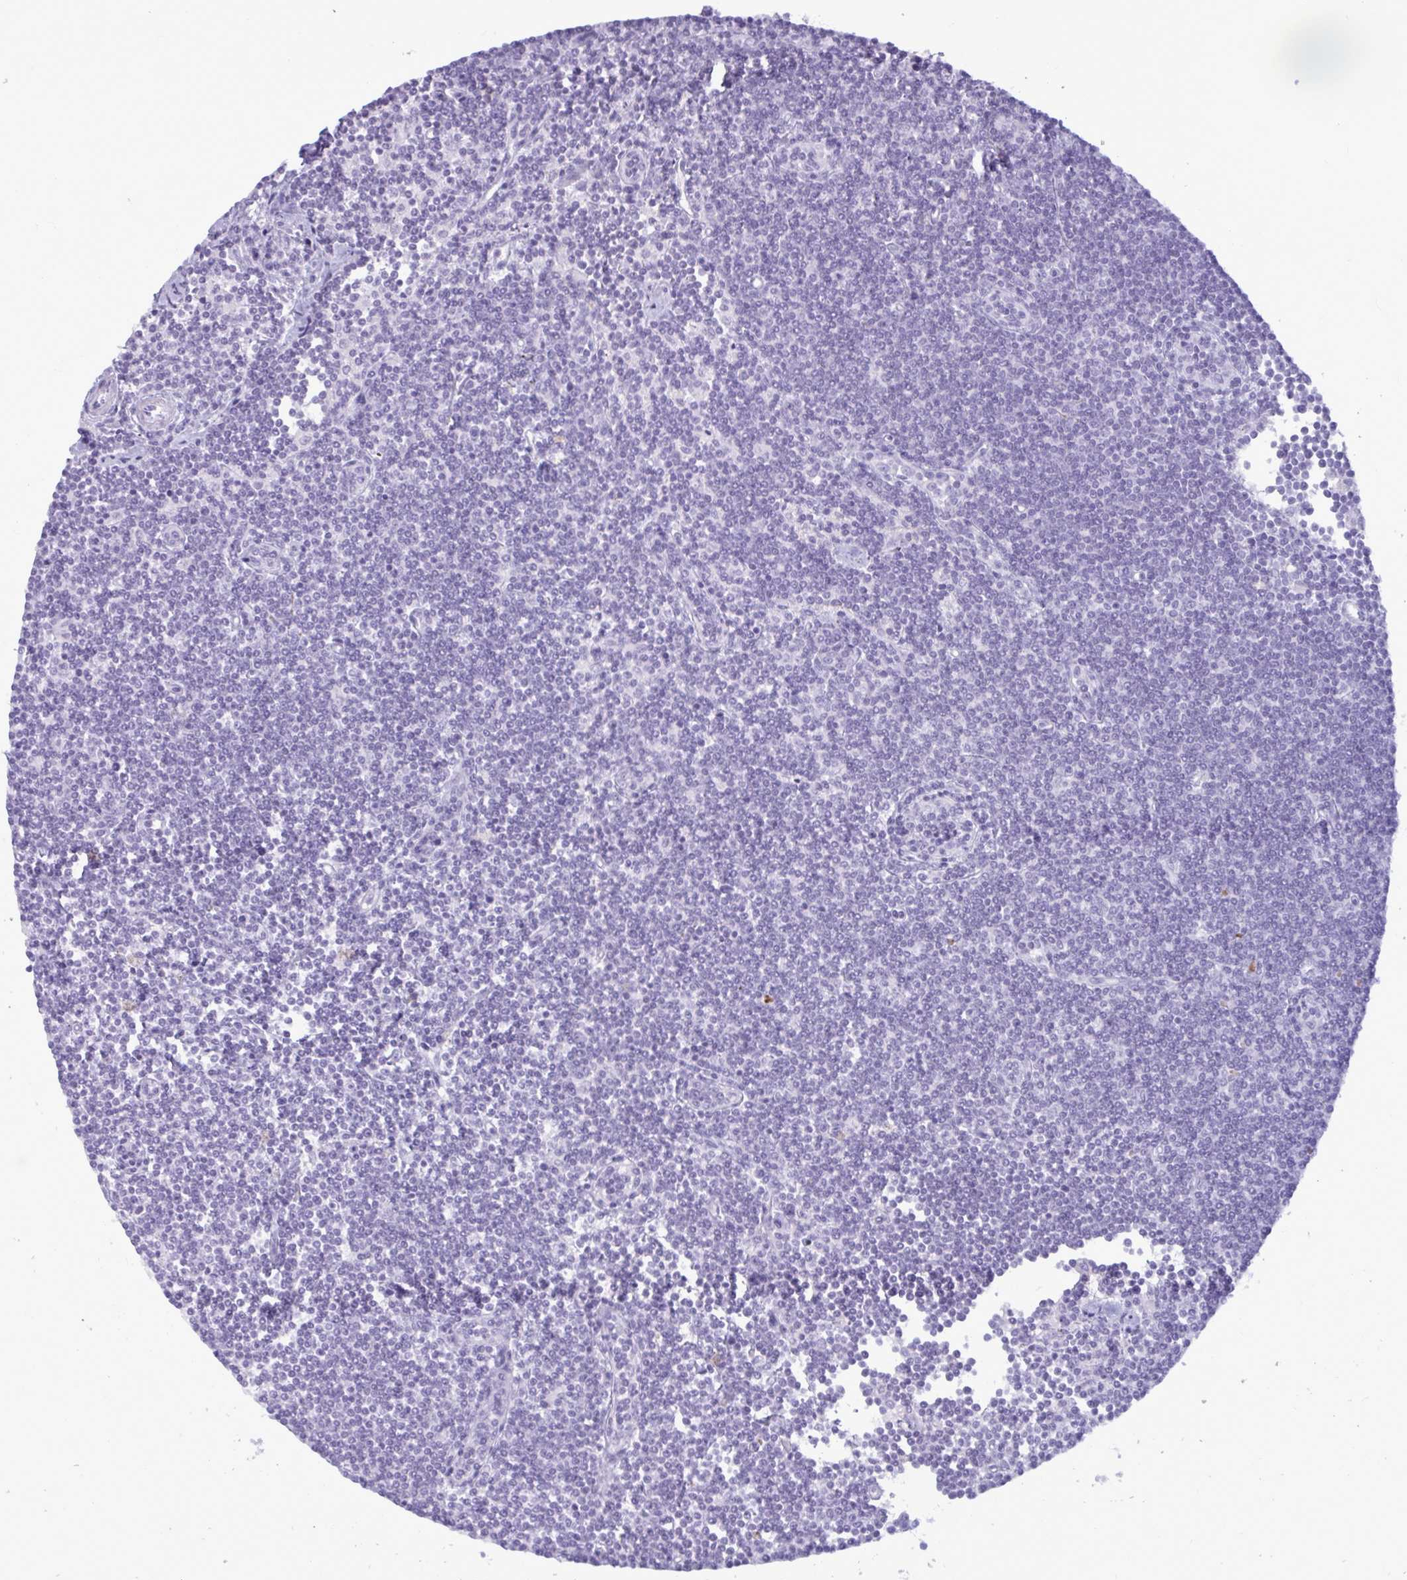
{"staining": {"intensity": "negative", "quantity": "none", "location": "none"}, "tissue": "lymphoma", "cell_type": "Tumor cells", "image_type": "cancer", "snomed": [{"axis": "morphology", "description": "Malignant lymphoma, non-Hodgkin's type, Low grade"}, {"axis": "topography", "description": "Lymph node"}], "caption": "Lymphoma stained for a protein using IHC reveals no positivity tumor cells.", "gene": "BBS10", "patient": {"sex": "female", "age": 73}}